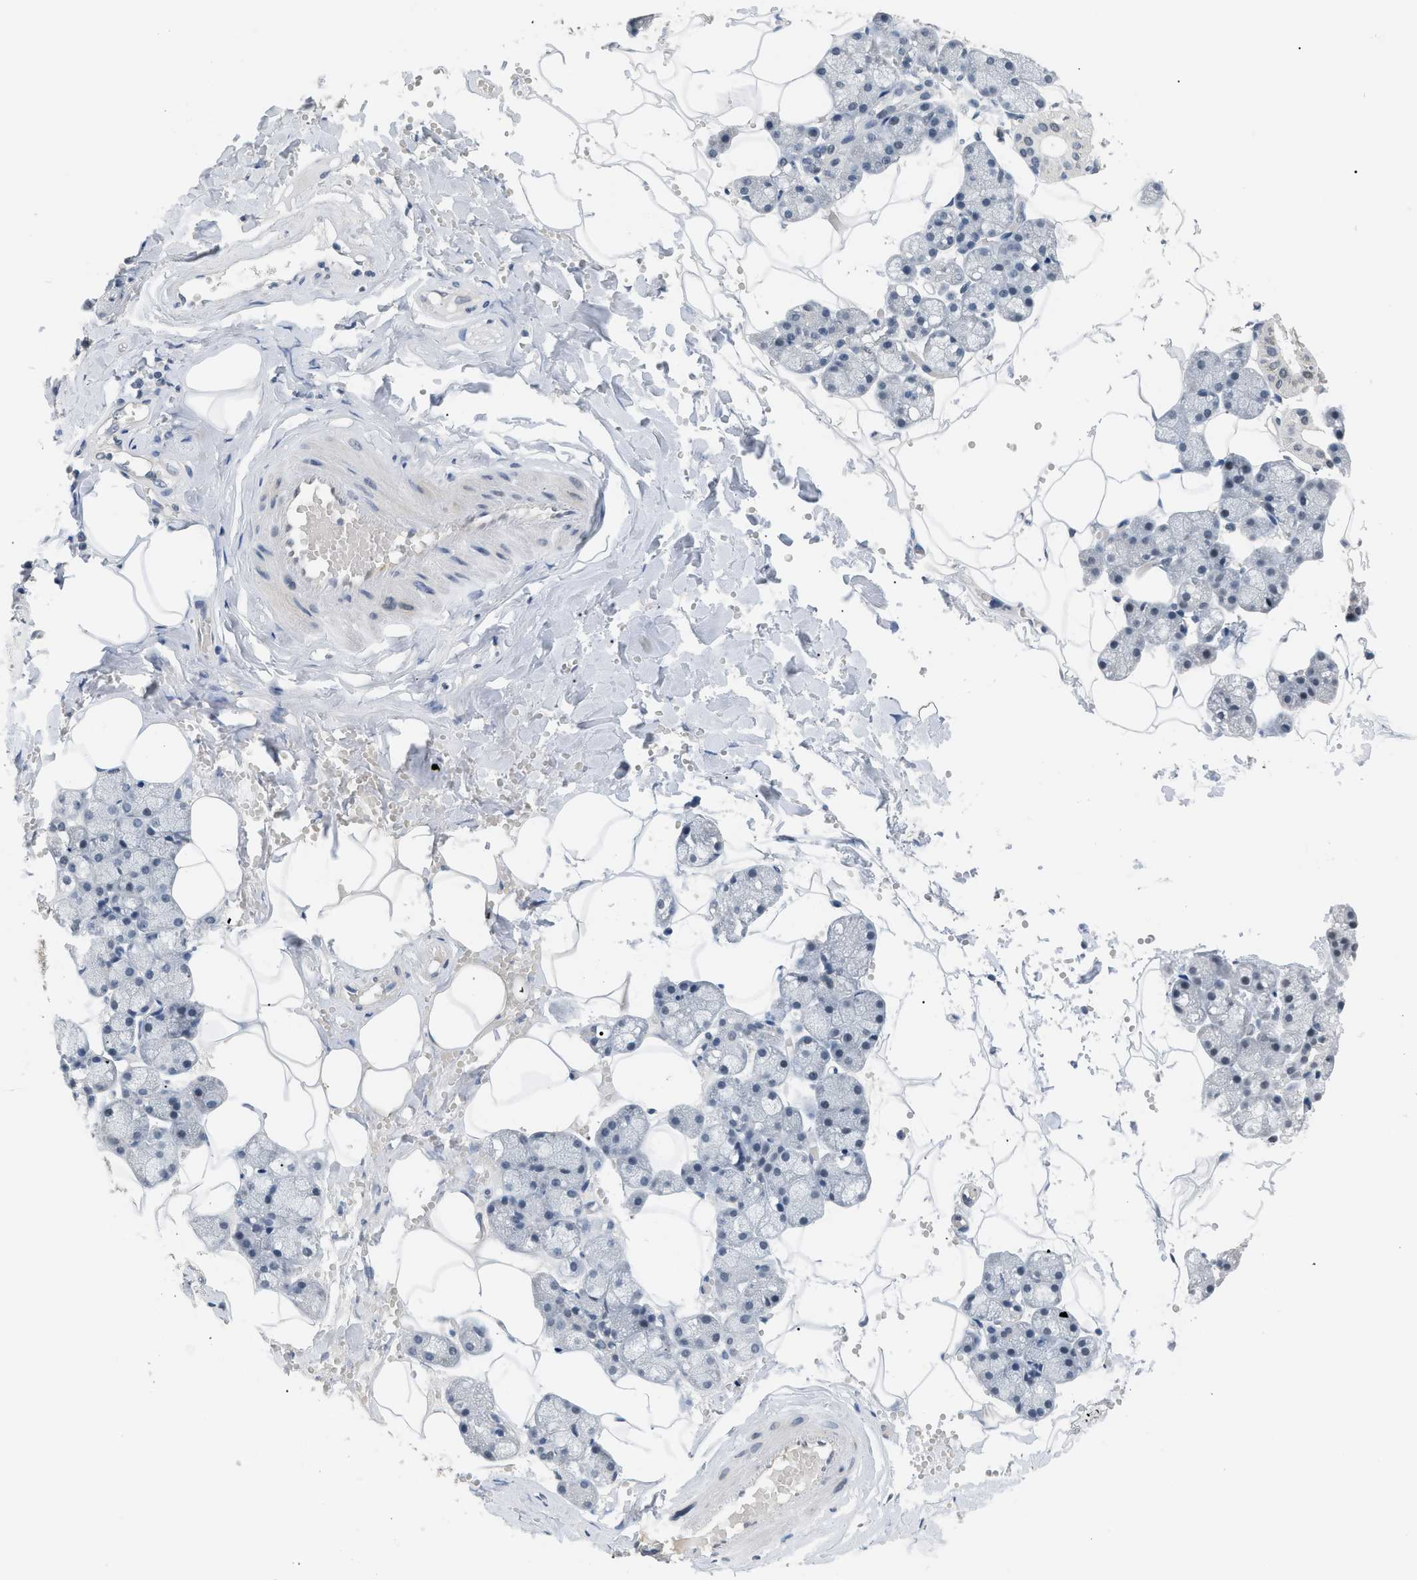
{"staining": {"intensity": "moderate", "quantity": "<25%", "location": "nuclear"}, "tissue": "salivary gland", "cell_type": "Glandular cells", "image_type": "normal", "snomed": [{"axis": "morphology", "description": "Normal tissue, NOS"}, {"axis": "topography", "description": "Salivary gland"}], "caption": "High-magnification brightfield microscopy of benign salivary gland stained with DAB (brown) and counterstained with hematoxylin (blue). glandular cells exhibit moderate nuclear staining is seen in approximately<25% of cells.", "gene": "MZF1", "patient": {"sex": "male", "age": 62}}